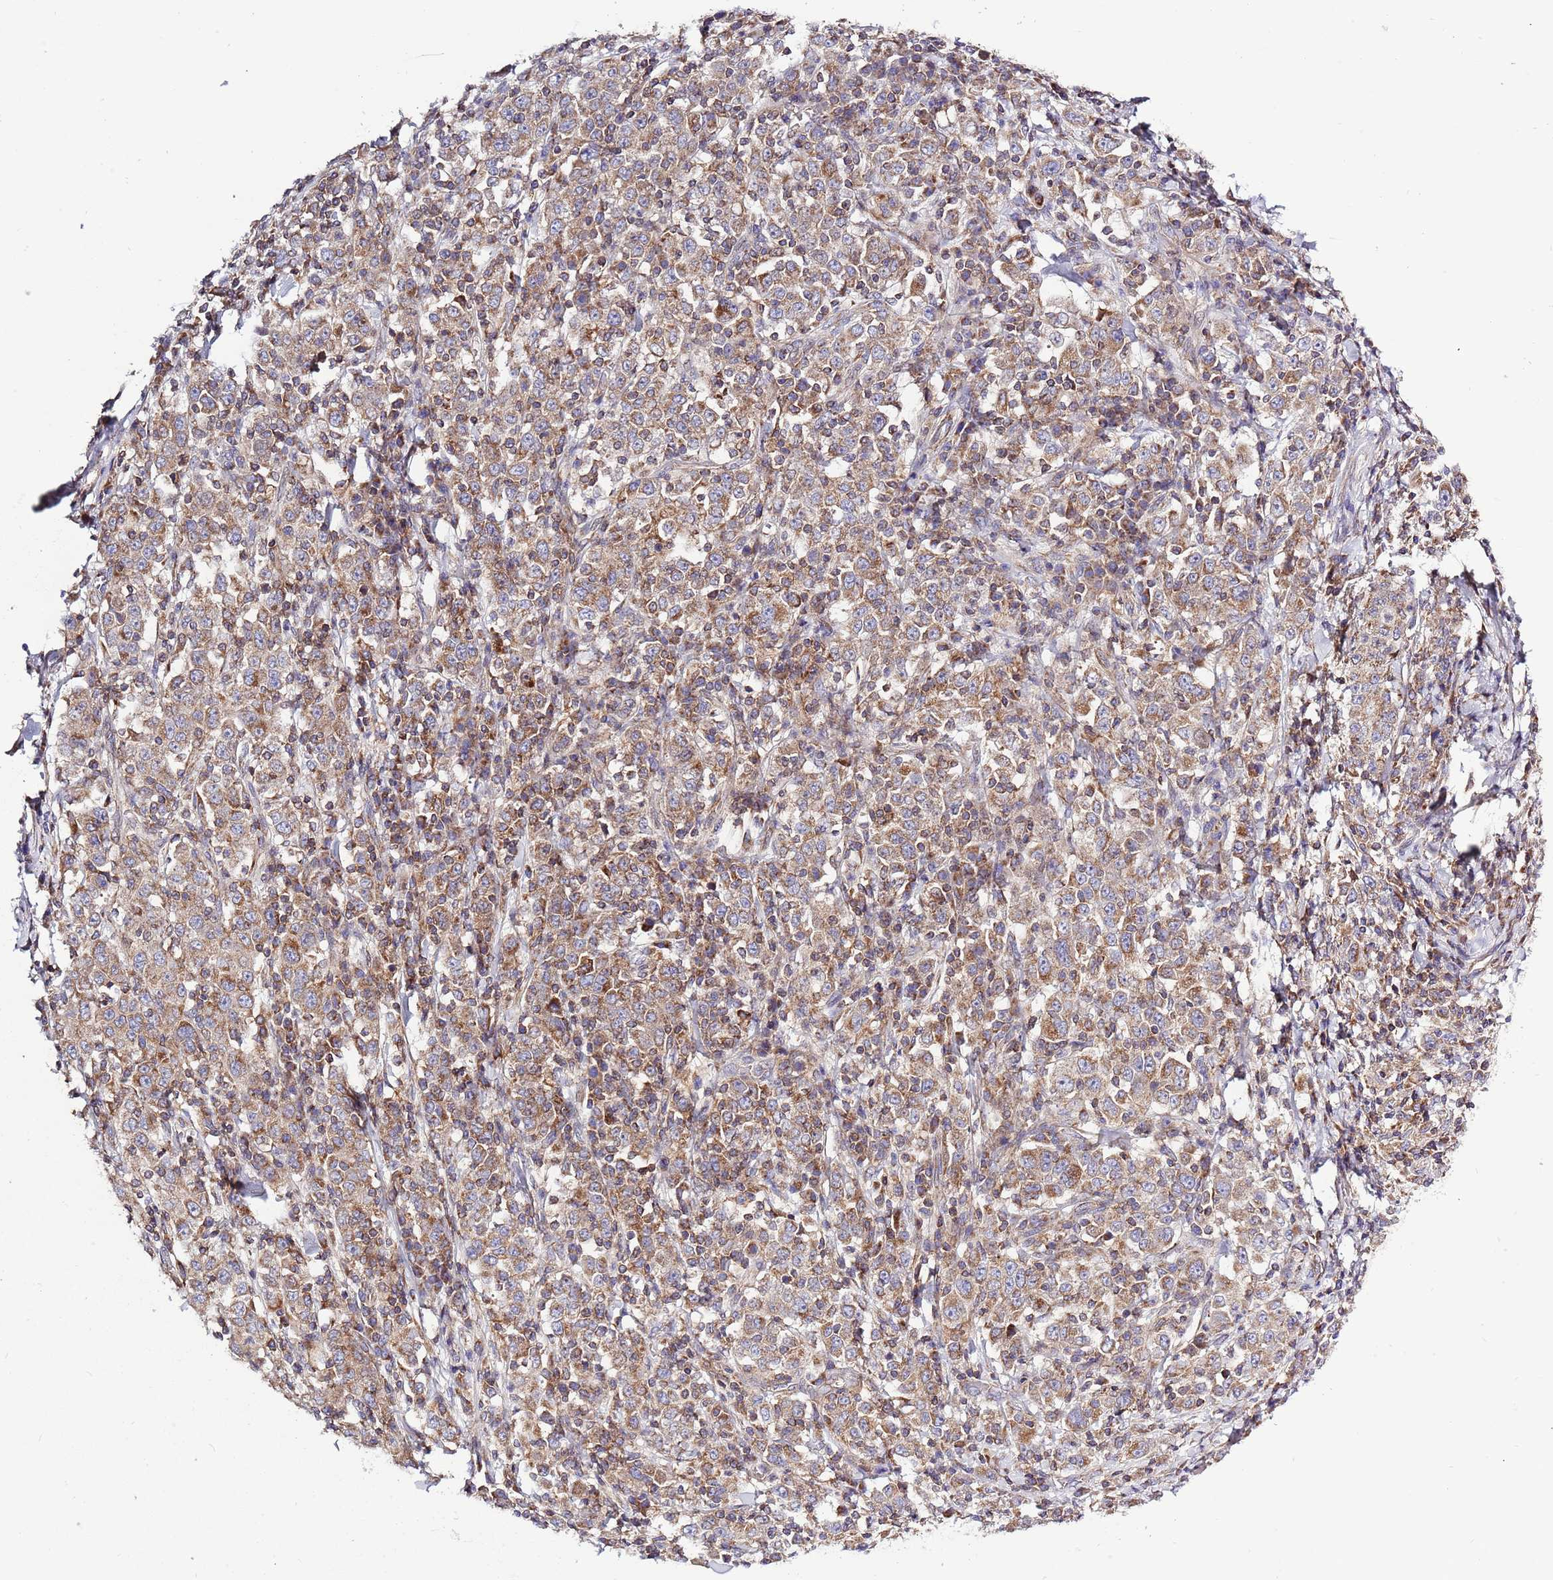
{"staining": {"intensity": "moderate", "quantity": ">75%", "location": "cytoplasmic/membranous"}, "tissue": "stomach cancer", "cell_type": "Tumor cells", "image_type": "cancer", "snomed": [{"axis": "morphology", "description": "Normal tissue, NOS"}, {"axis": "morphology", "description": "Adenocarcinoma, NOS"}, {"axis": "topography", "description": "Stomach, upper"}, {"axis": "topography", "description": "Stomach"}], "caption": "High-magnification brightfield microscopy of stomach adenocarcinoma stained with DAB (3,3'-diaminobenzidine) (brown) and counterstained with hematoxylin (blue). tumor cells exhibit moderate cytoplasmic/membranous positivity is present in about>75% of cells.", "gene": "IRS4", "patient": {"sex": "male", "age": 59}}